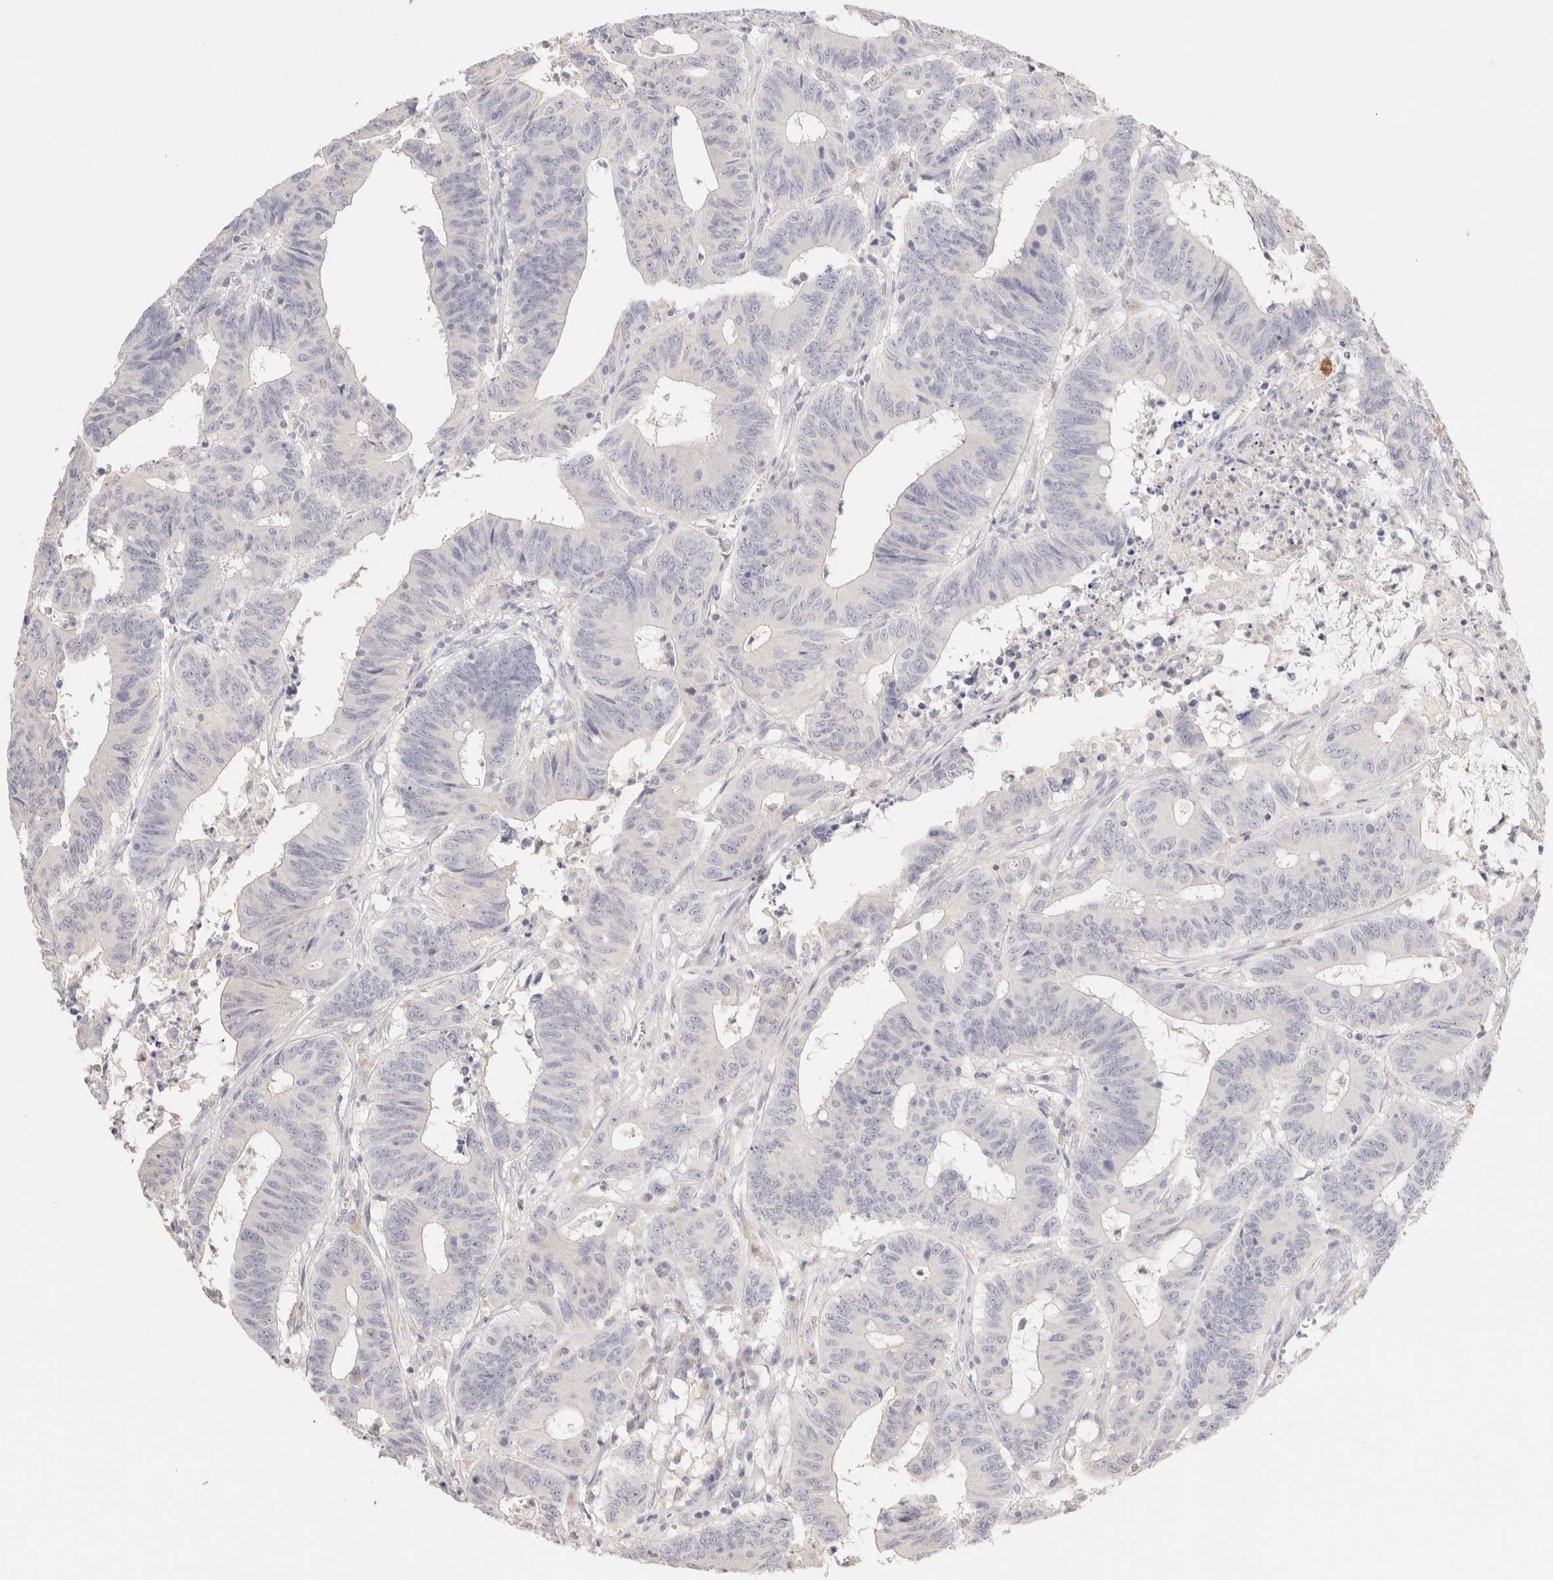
{"staining": {"intensity": "negative", "quantity": "none", "location": "none"}, "tissue": "colorectal cancer", "cell_type": "Tumor cells", "image_type": "cancer", "snomed": [{"axis": "morphology", "description": "Adenocarcinoma, NOS"}, {"axis": "topography", "description": "Colon"}], "caption": "Immunohistochemistry (IHC) micrograph of neoplastic tissue: adenocarcinoma (colorectal) stained with DAB displays no significant protein positivity in tumor cells.", "gene": "SCGB2A2", "patient": {"sex": "male", "age": 45}}